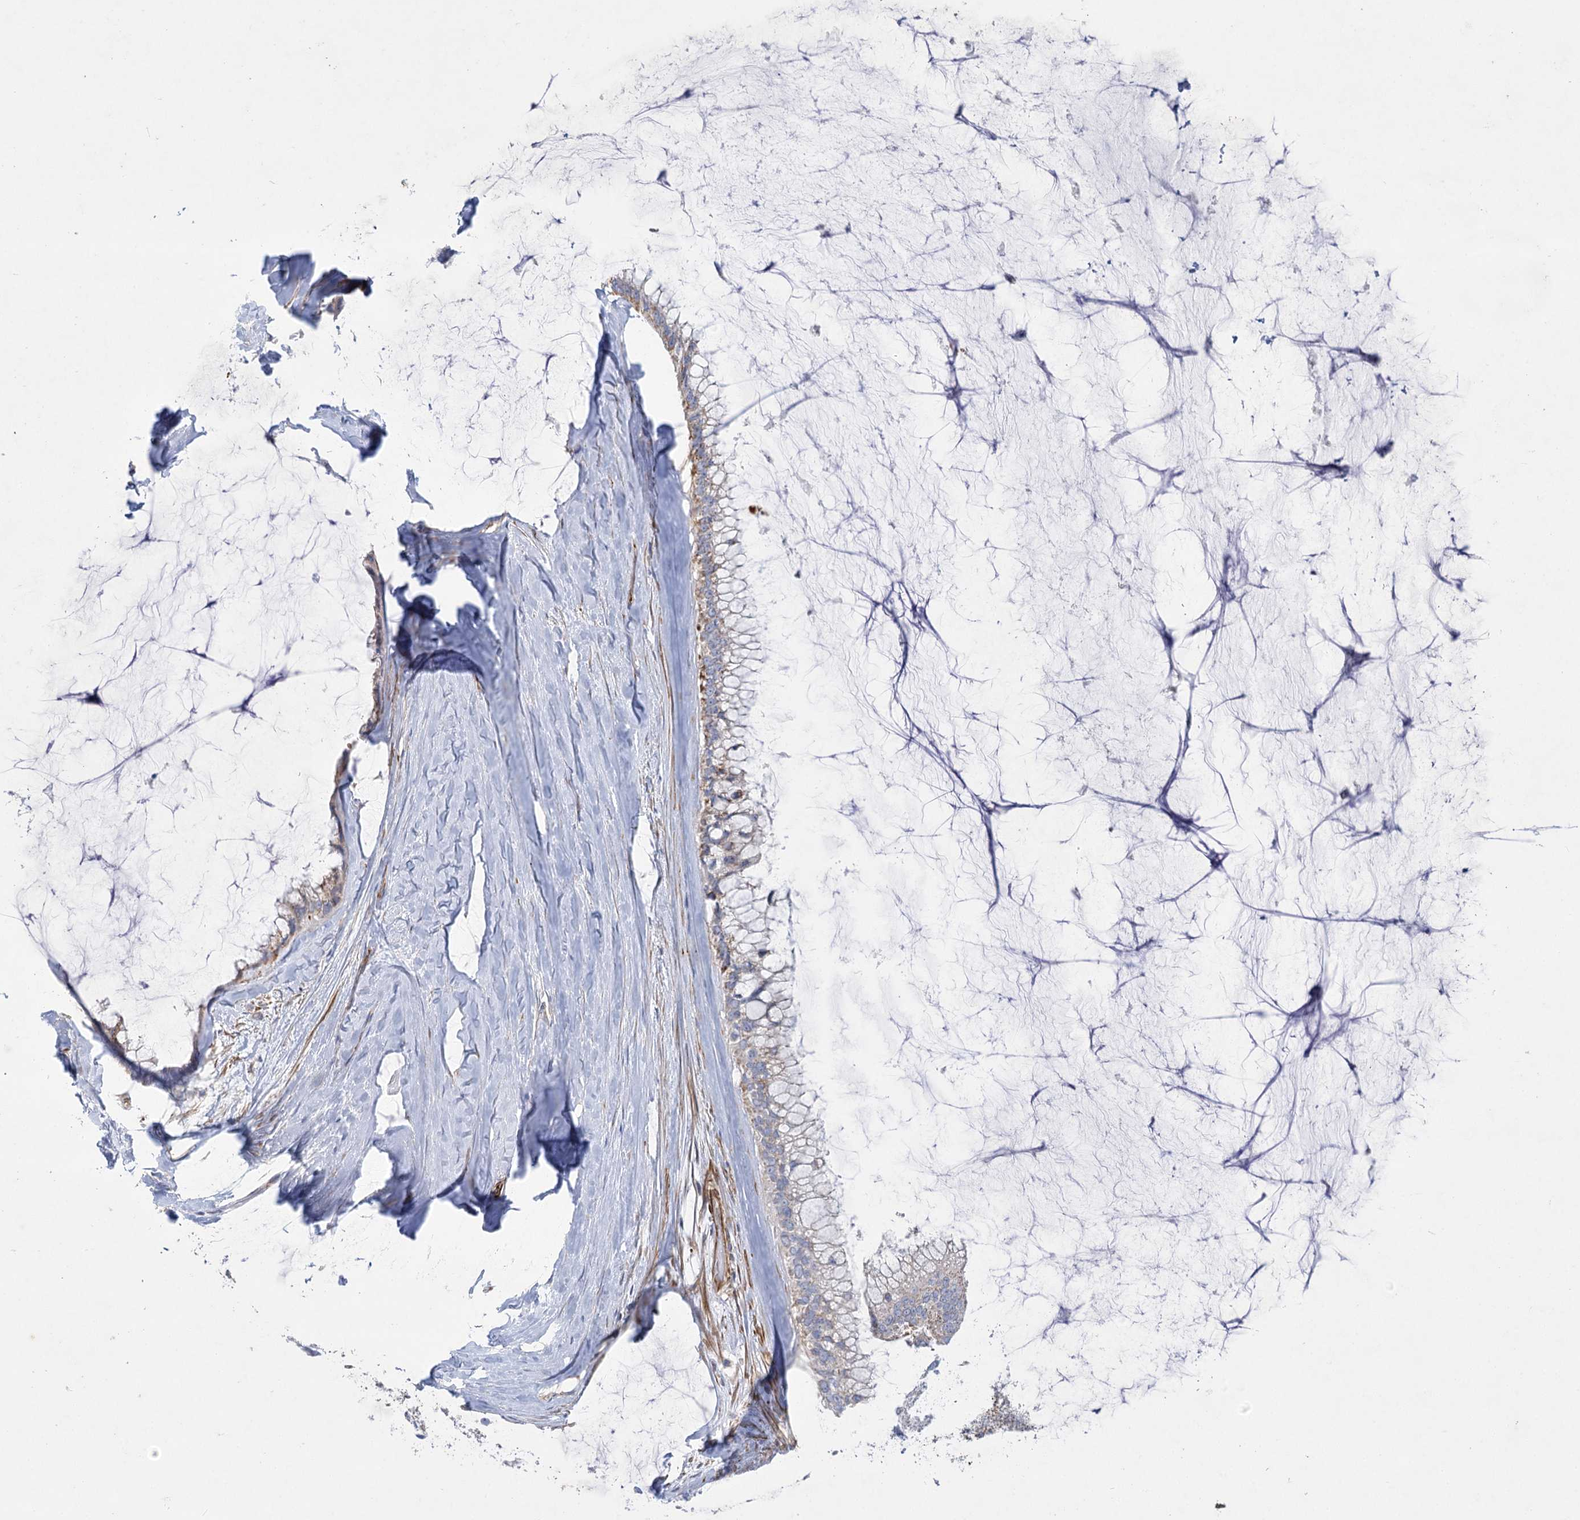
{"staining": {"intensity": "weak", "quantity": "25%-75%", "location": "cytoplasmic/membranous"}, "tissue": "ovarian cancer", "cell_type": "Tumor cells", "image_type": "cancer", "snomed": [{"axis": "morphology", "description": "Cystadenocarcinoma, mucinous, NOS"}, {"axis": "topography", "description": "Ovary"}], "caption": "A brown stain labels weak cytoplasmic/membranous expression of a protein in human ovarian cancer tumor cells.", "gene": "DHTKD1", "patient": {"sex": "female", "age": 39}}